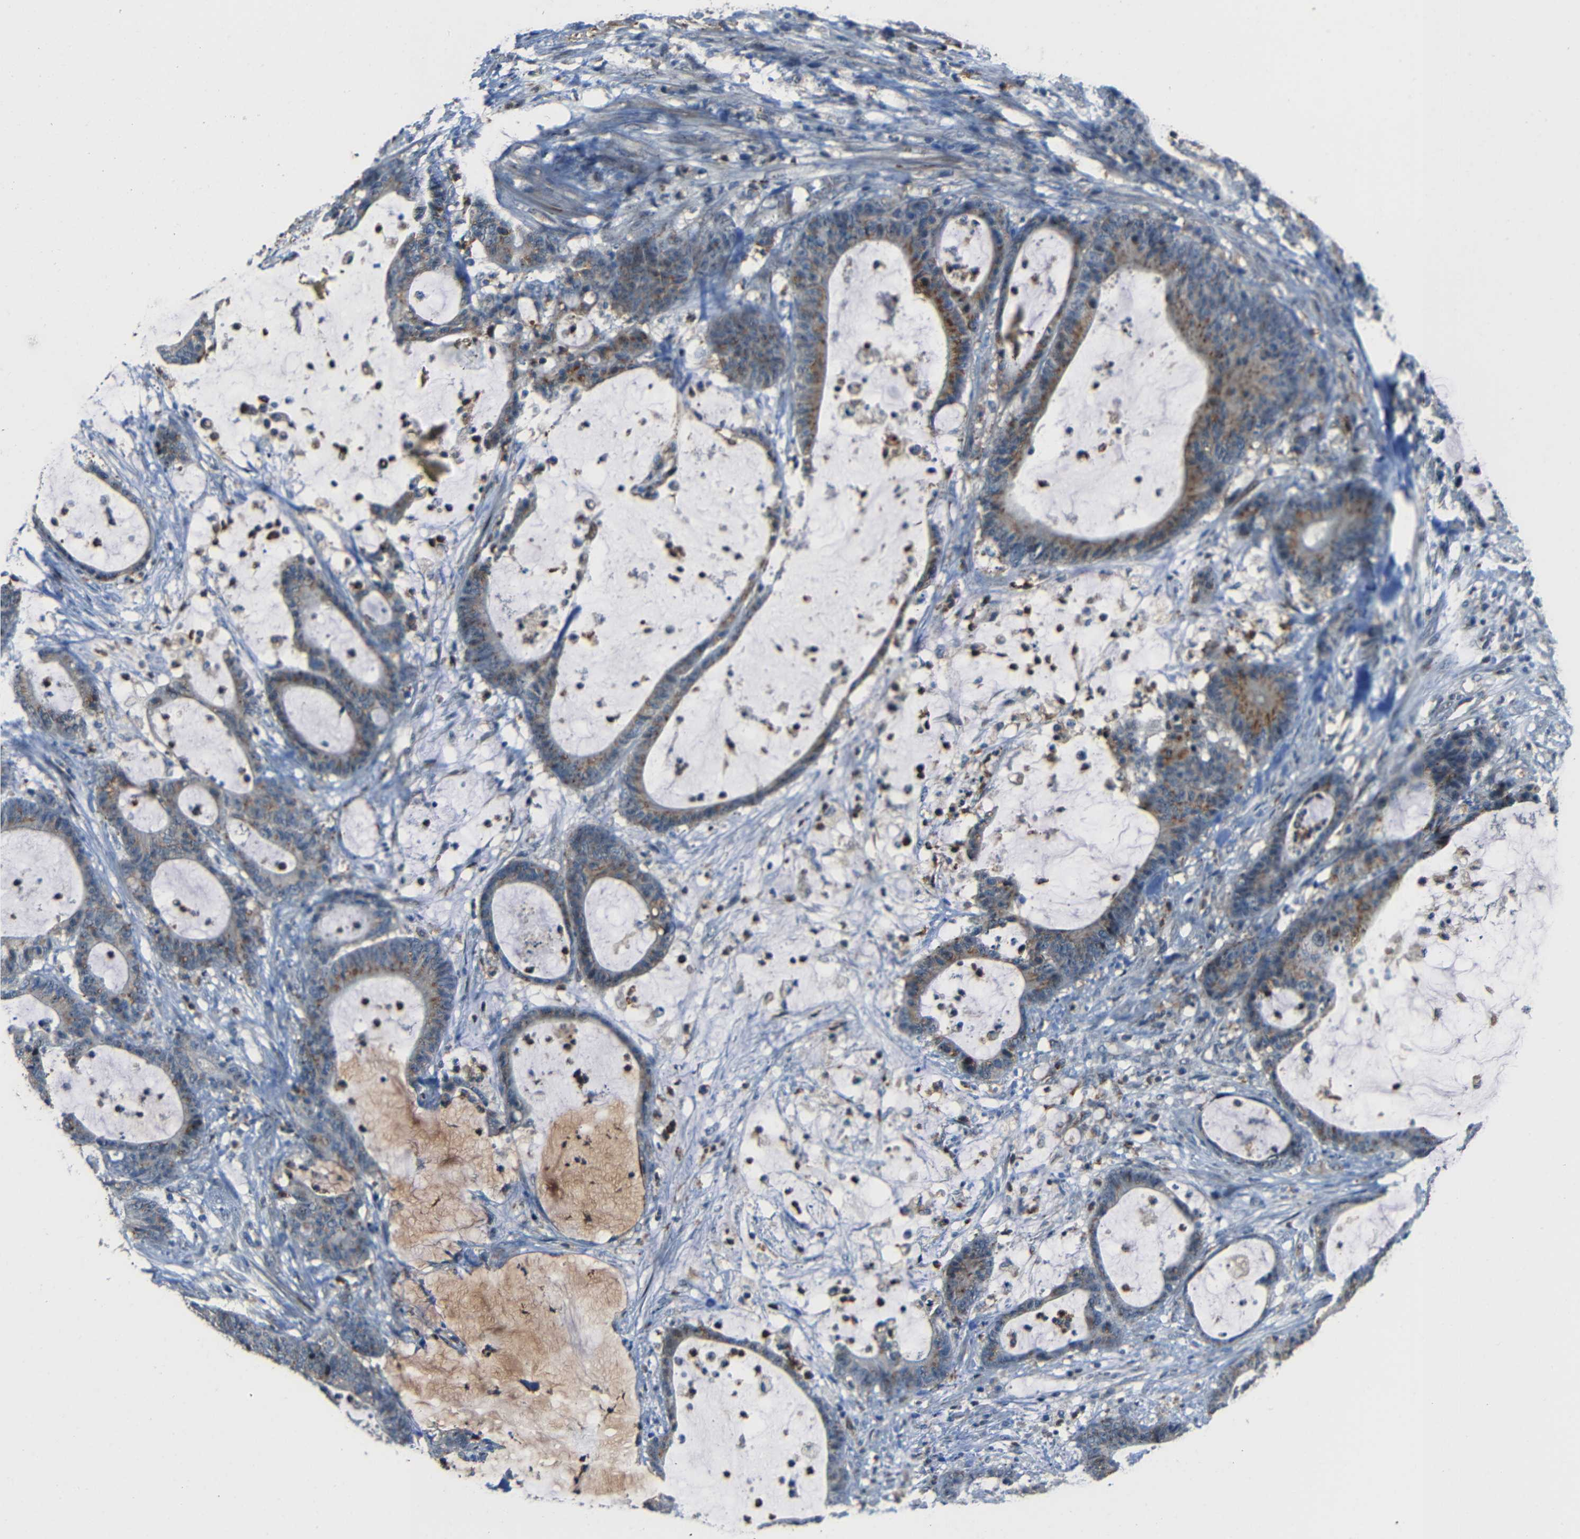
{"staining": {"intensity": "moderate", "quantity": "25%-75%", "location": "cytoplasmic/membranous"}, "tissue": "colorectal cancer", "cell_type": "Tumor cells", "image_type": "cancer", "snomed": [{"axis": "morphology", "description": "Adenocarcinoma, NOS"}, {"axis": "topography", "description": "Colon"}], "caption": "IHC staining of colorectal cancer, which shows medium levels of moderate cytoplasmic/membranous expression in approximately 25%-75% of tumor cells indicating moderate cytoplasmic/membranous protein positivity. The staining was performed using DAB (3,3'-diaminobenzidine) (brown) for protein detection and nuclei were counterstained in hematoxylin (blue).", "gene": "DNAJC5", "patient": {"sex": "female", "age": 84}}